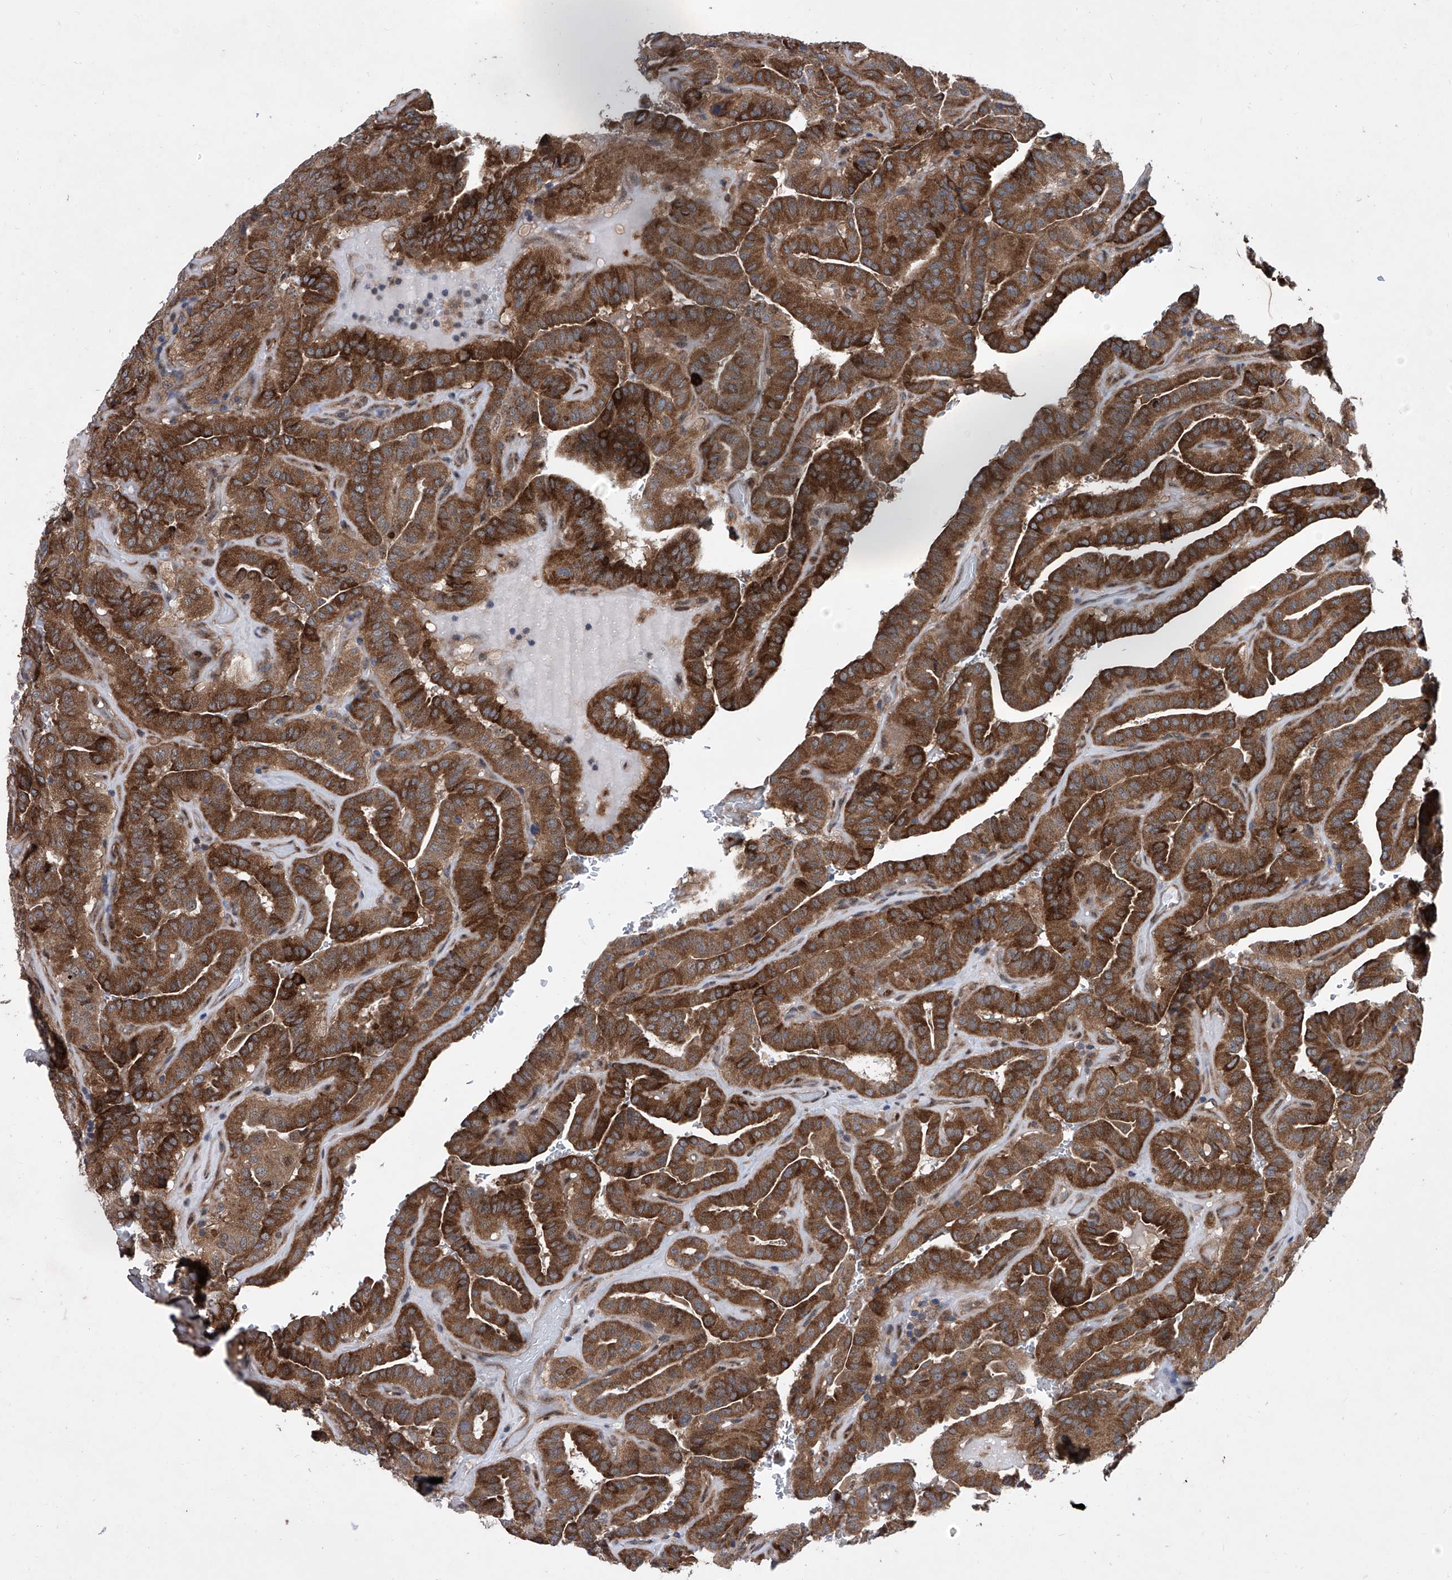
{"staining": {"intensity": "strong", "quantity": ">75%", "location": "cytoplasmic/membranous"}, "tissue": "thyroid cancer", "cell_type": "Tumor cells", "image_type": "cancer", "snomed": [{"axis": "morphology", "description": "Papillary adenocarcinoma, NOS"}, {"axis": "topography", "description": "Thyroid gland"}], "caption": "DAB (3,3'-diaminobenzidine) immunohistochemical staining of human thyroid papillary adenocarcinoma displays strong cytoplasmic/membranous protein staining in about >75% of tumor cells.", "gene": "KTI12", "patient": {"sex": "male", "age": 77}}